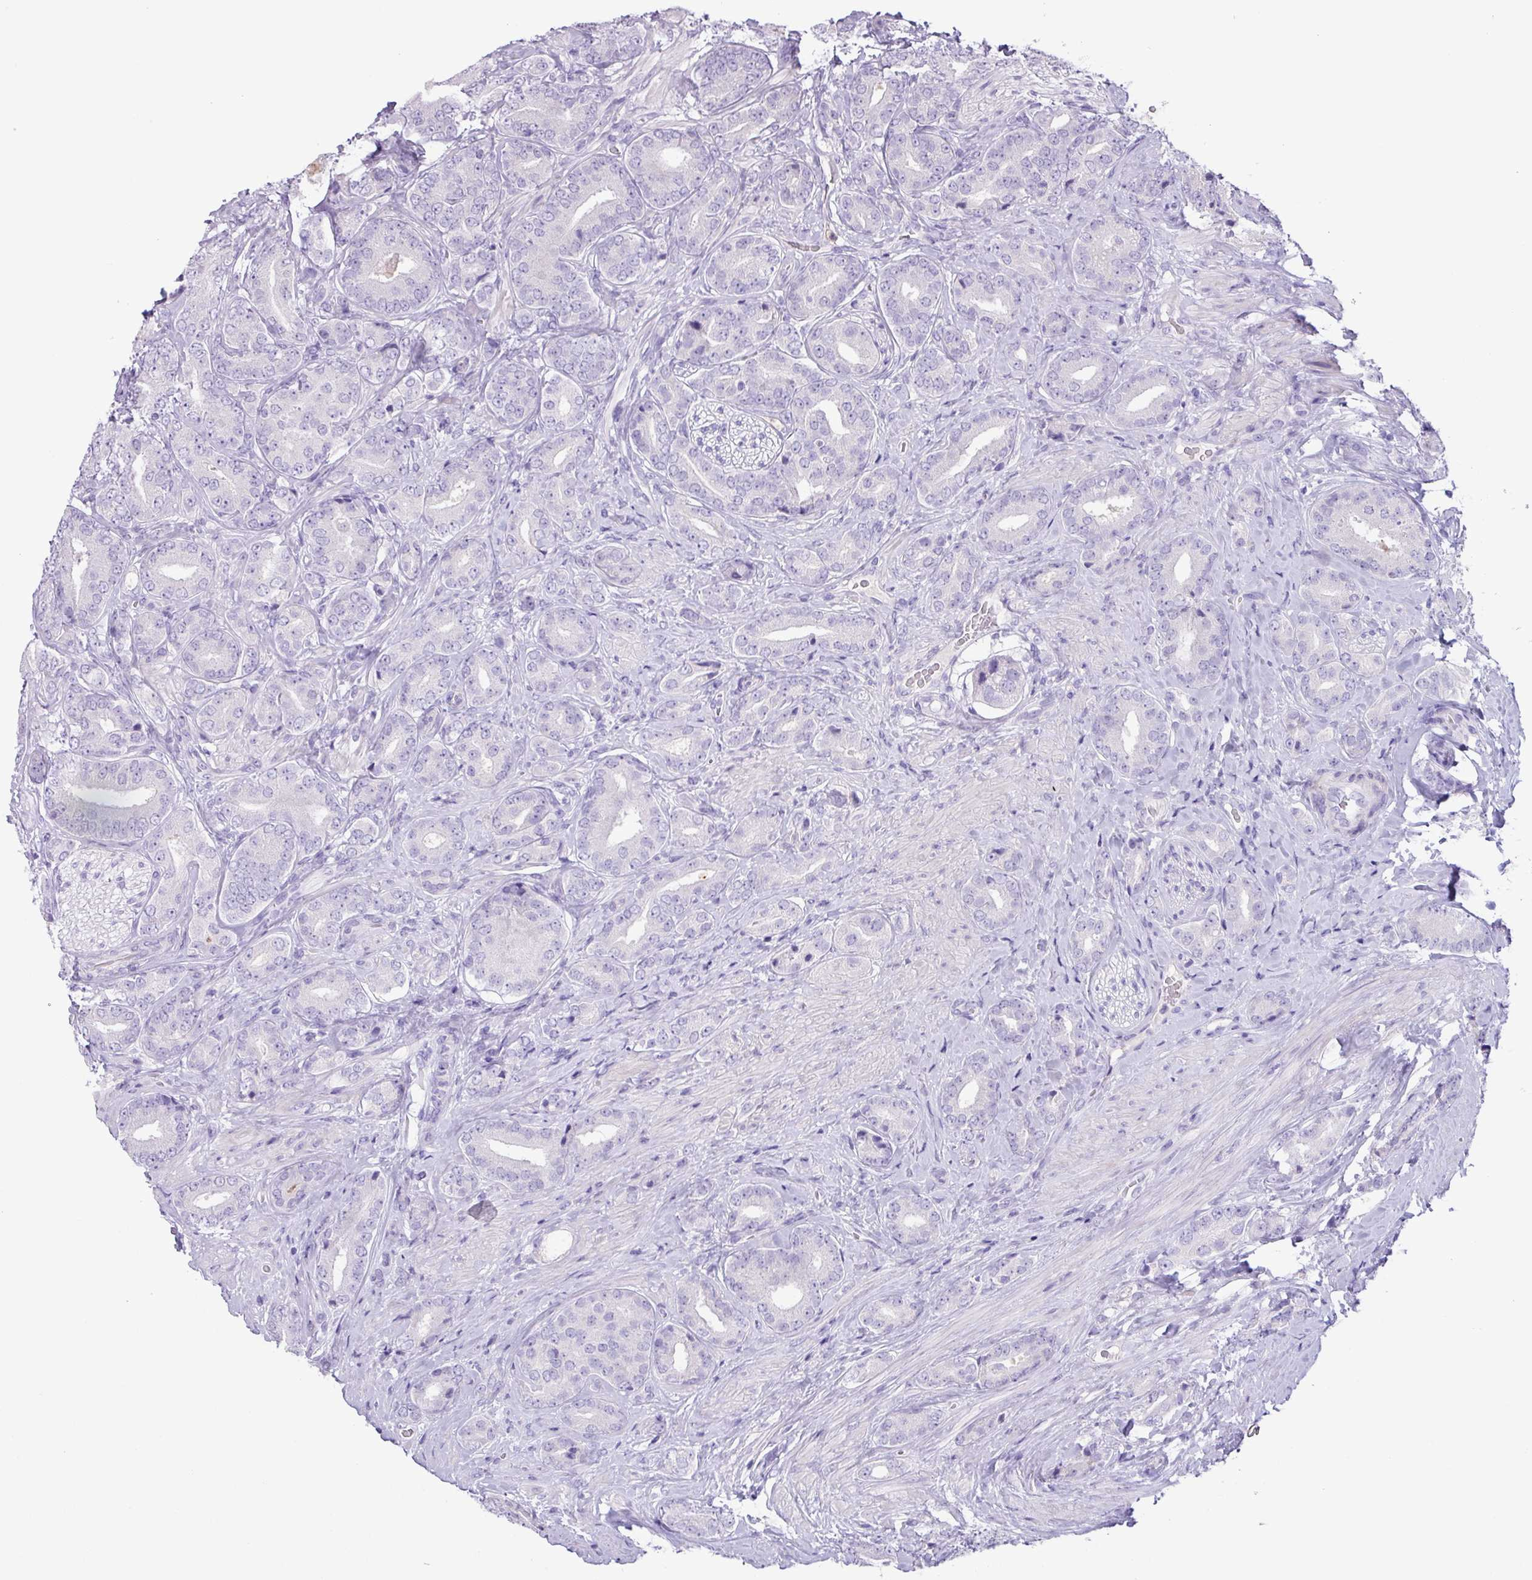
{"staining": {"intensity": "negative", "quantity": "none", "location": "none"}, "tissue": "prostate cancer", "cell_type": "Tumor cells", "image_type": "cancer", "snomed": [{"axis": "morphology", "description": "Adenocarcinoma, High grade"}, {"axis": "topography", "description": "Prostate"}], "caption": "Prostate cancer was stained to show a protein in brown. There is no significant staining in tumor cells. Brightfield microscopy of immunohistochemistry (IHC) stained with DAB (brown) and hematoxylin (blue), captured at high magnification.", "gene": "CYSTM1", "patient": {"sex": "male", "age": 63}}